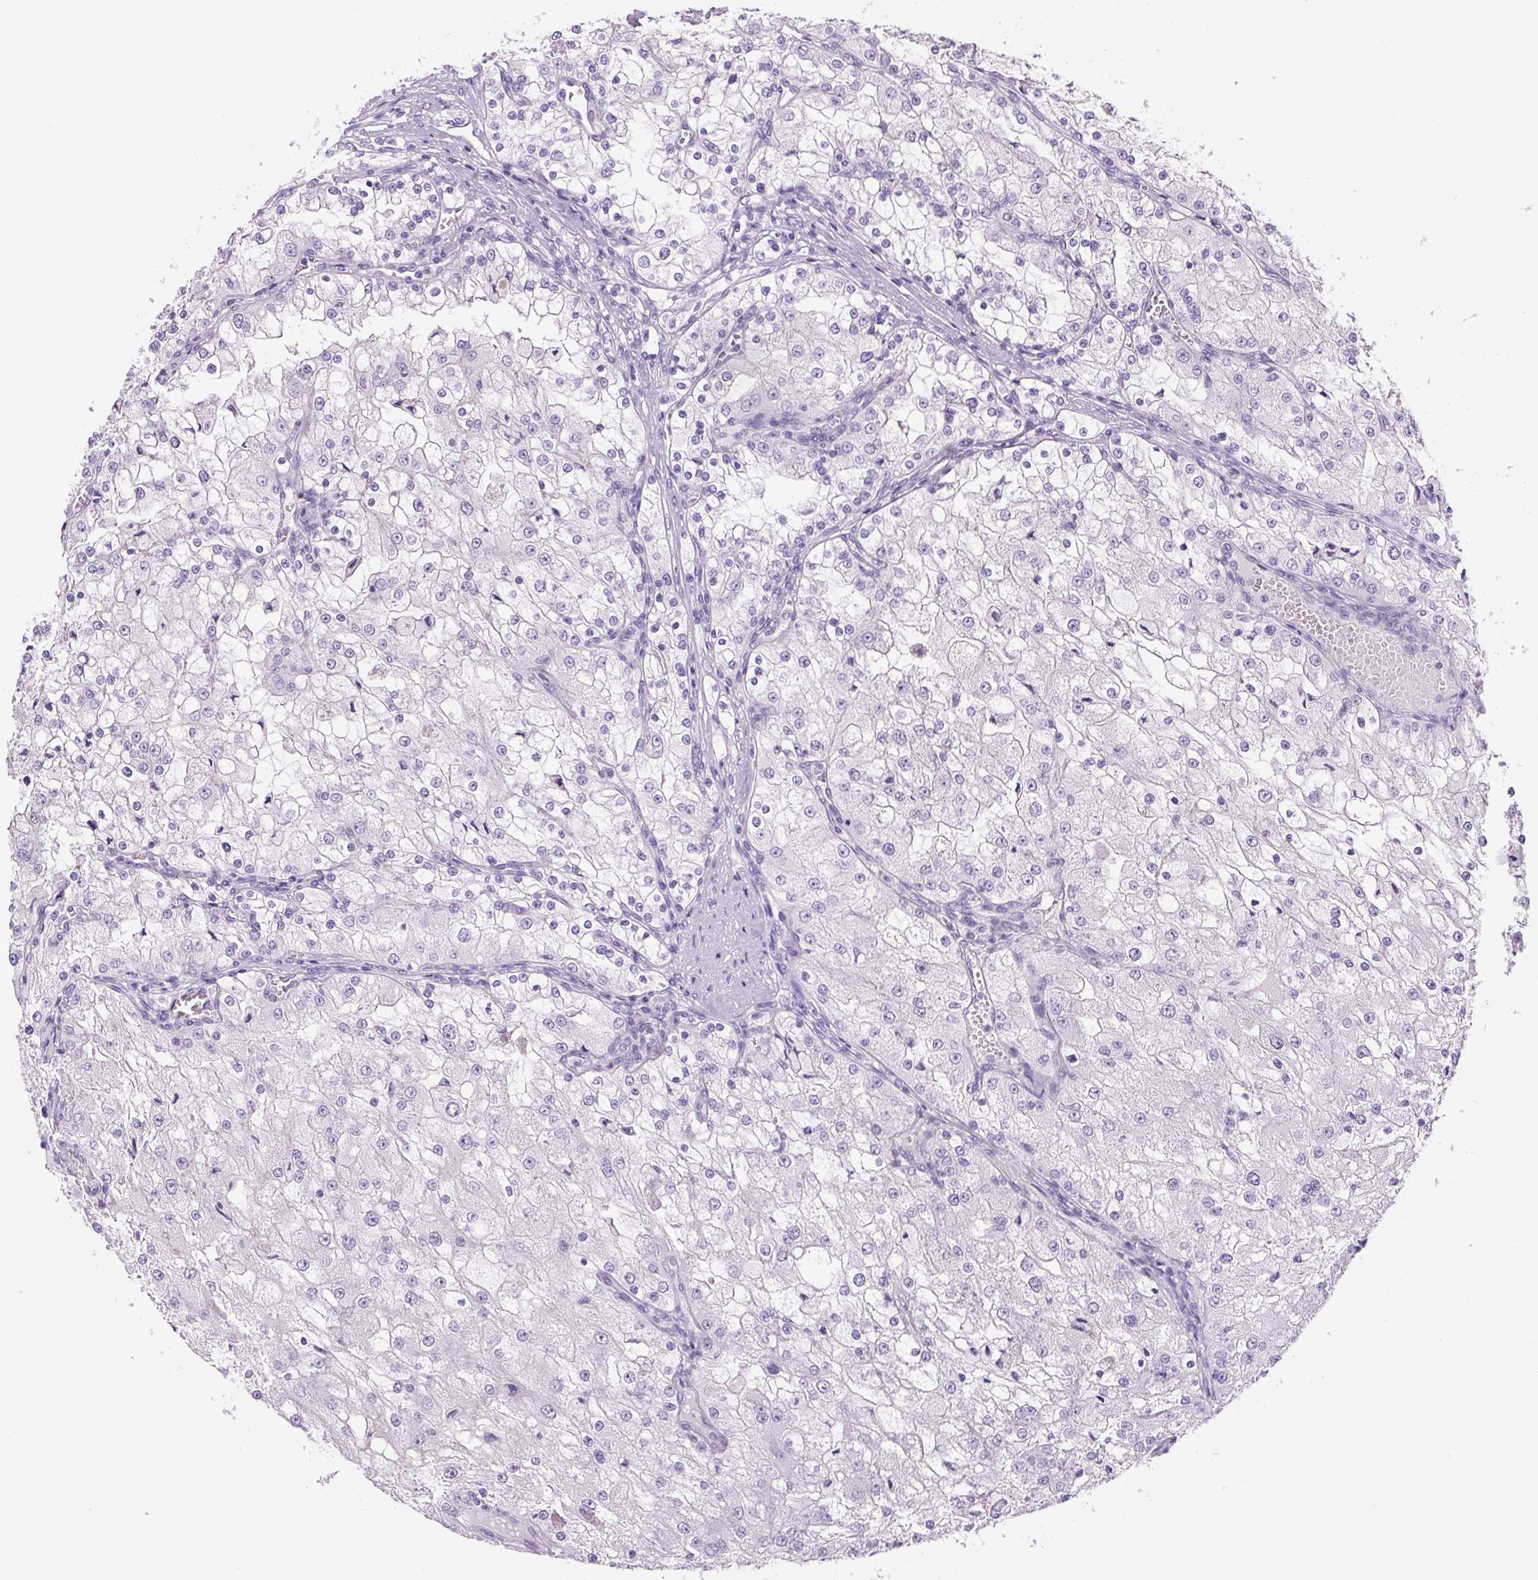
{"staining": {"intensity": "negative", "quantity": "none", "location": "none"}, "tissue": "renal cancer", "cell_type": "Tumor cells", "image_type": "cancer", "snomed": [{"axis": "morphology", "description": "Adenocarcinoma, NOS"}, {"axis": "topography", "description": "Kidney"}], "caption": "Immunohistochemistry photomicrograph of renal adenocarcinoma stained for a protein (brown), which demonstrates no staining in tumor cells. (Stains: DAB IHC with hematoxylin counter stain, Microscopy: brightfield microscopy at high magnification).", "gene": "PRRT1", "patient": {"sex": "female", "age": 74}}